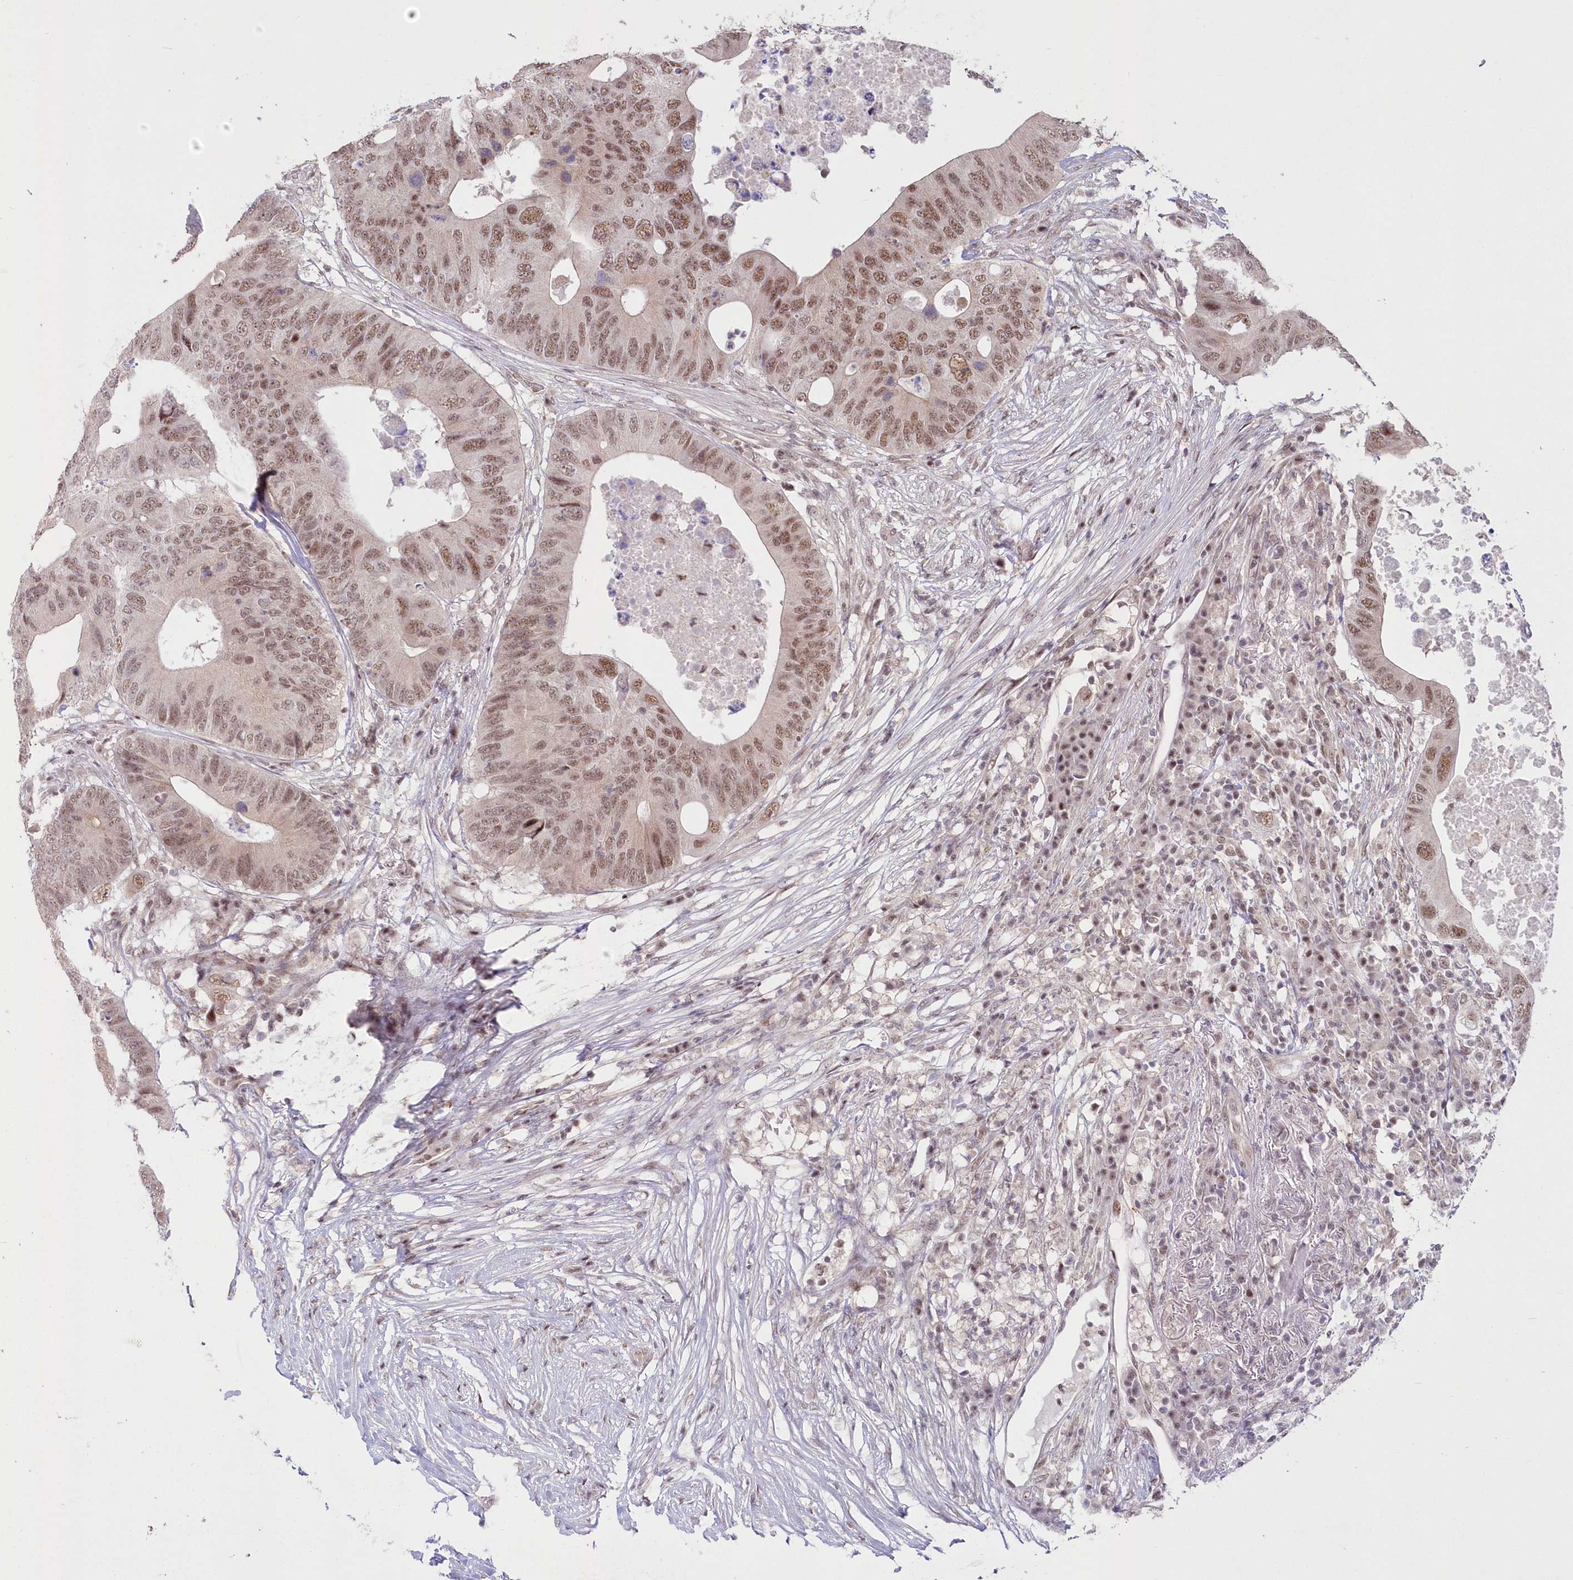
{"staining": {"intensity": "moderate", "quantity": ">75%", "location": "nuclear"}, "tissue": "colorectal cancer", "cell_type": "Tumor cells", "image_type": "cancer", "snomed": [{"axis": "morphology", "description": "Adenocarcinoma, NOS"}, {"axis": "topography", "description": "Colon"}], "caption": "This micrograph displays immunohistochemistry staining of colorectal adenocarcinoma, with medium moderate nuclear positivity in approximately >75% of tumor cells.", "gene": "WBP1L", "patient": {"sex": "male", "age": 71}}